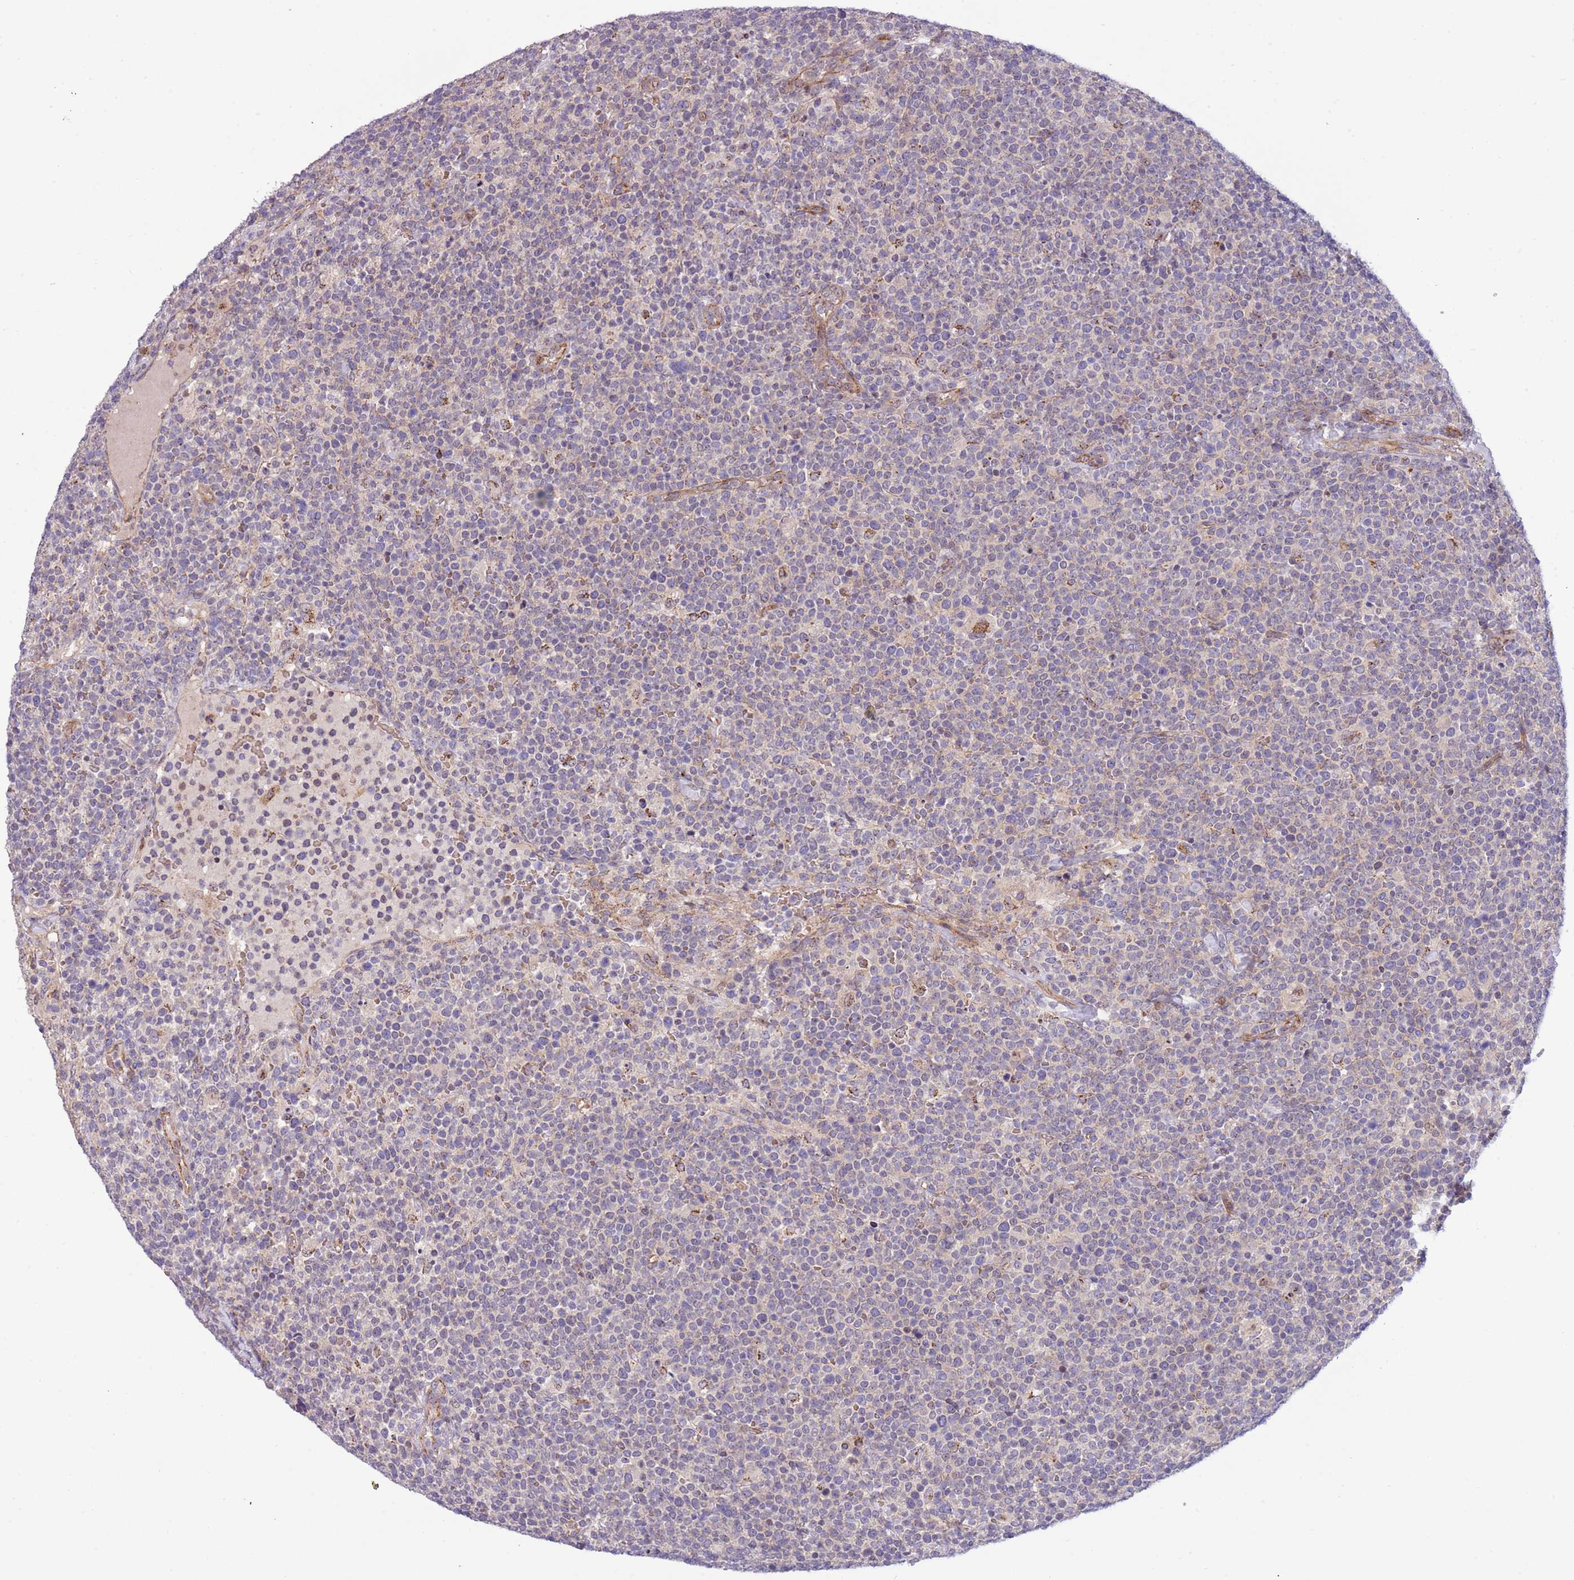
{"staining": {"intensity": "negative", "quantity": "none", "location": "none"}, "tissue": "lymphoma", "cell_type": "Tumor cells", "image_type": "cancer", "snomed": [{"axis": "morphology", "description": "Malignant lymphoma, non-Hodgkin's type, High grade"}, {"axis": "topography", "description": "Lymph node"}], "caption": "Lymphoma was stained to show a protein in brown. There is no significant positivity in tumor cells.", "gene": "ITGB6", "patient": {"sex": "male", "age": 61}}